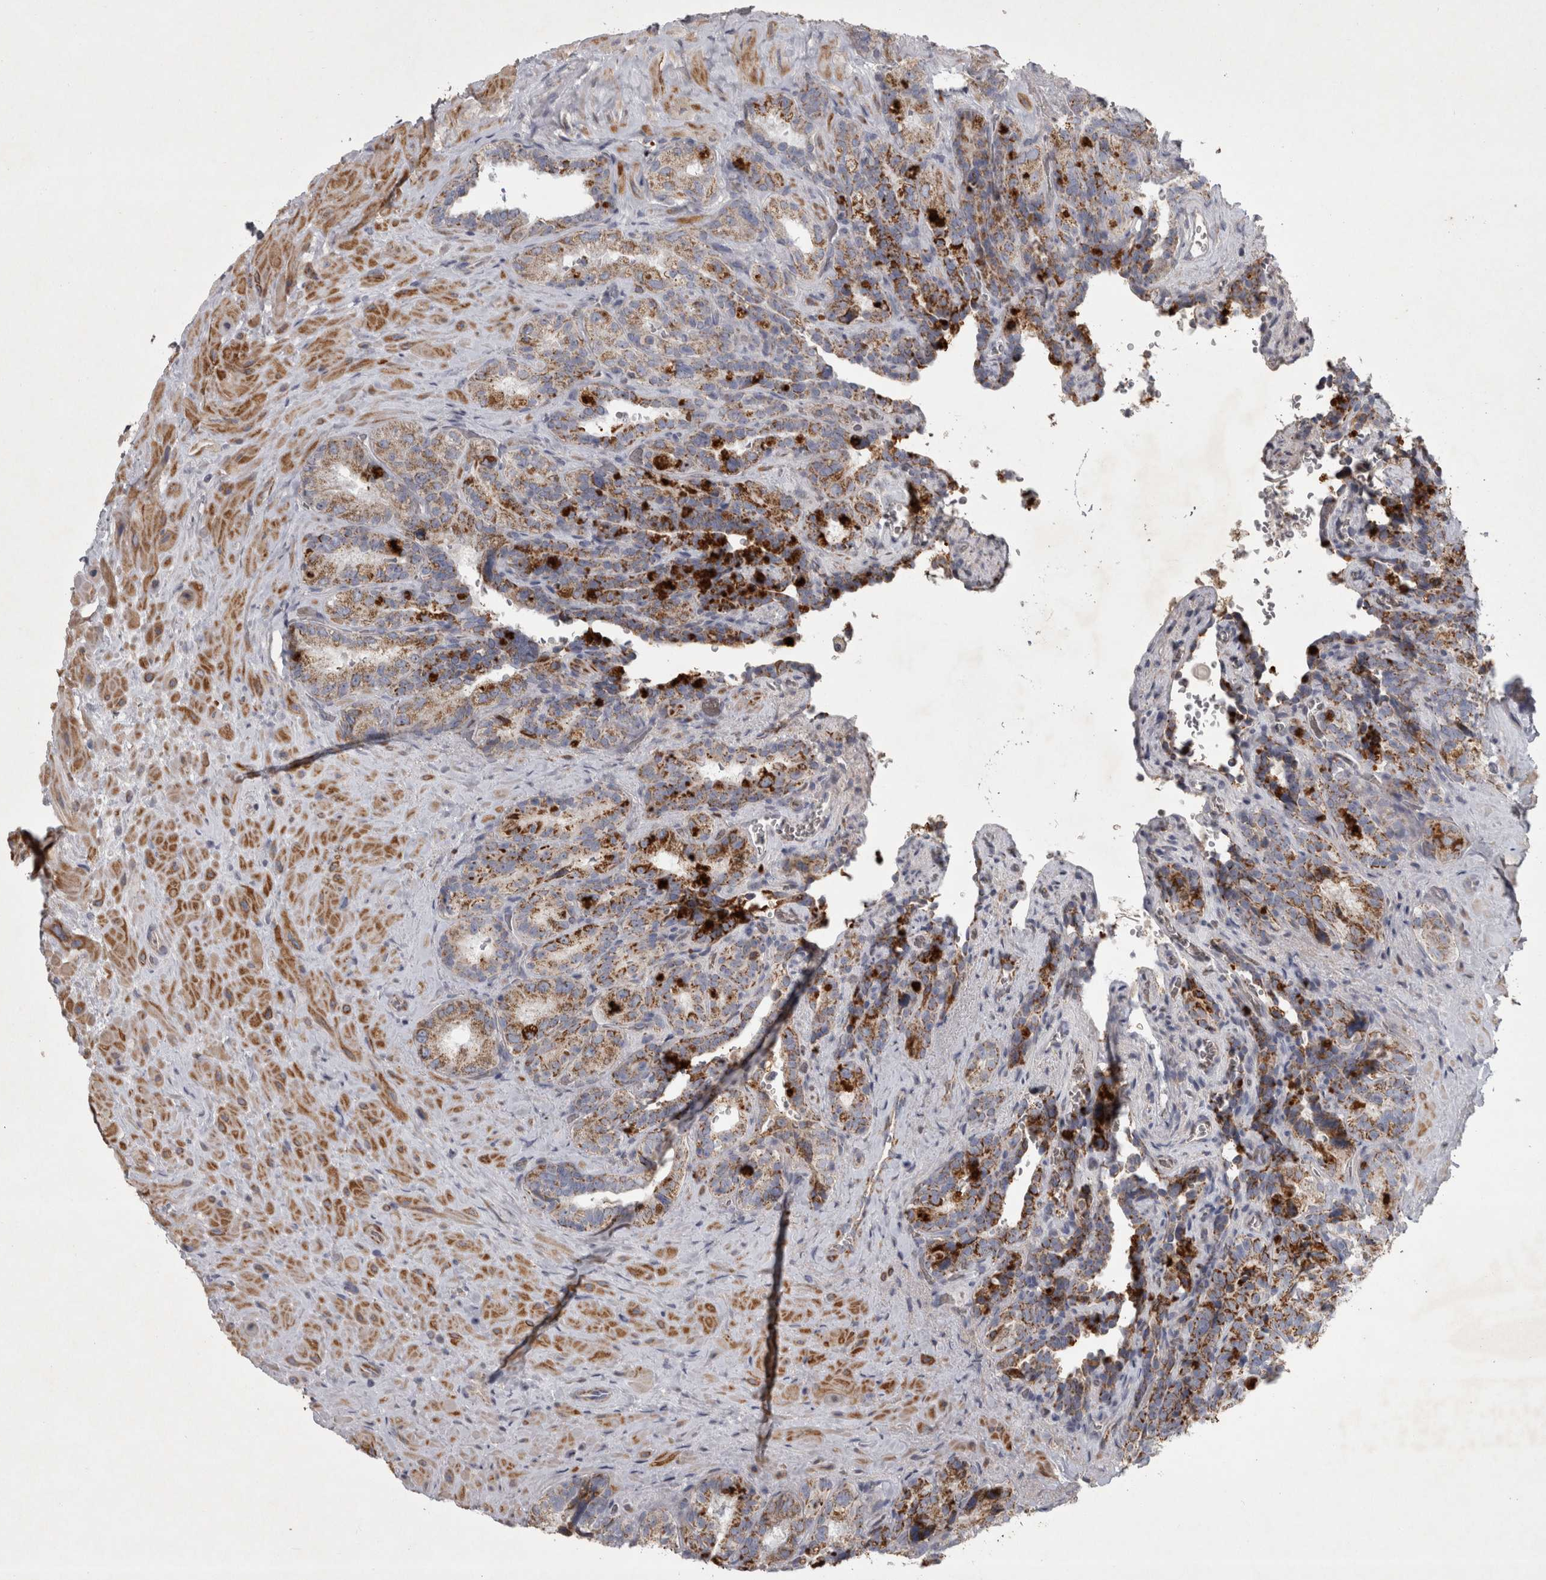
{"staining": {"intensity": "moderate", "quantity": "25%-75%", "location": "cytoplasmic/membranous"}, "tissue": "seminal vesicle", "cell_type": "Glandular cells", "image_type": "normal", "snomed": [{"axis": "morphology", "description": "Normal tissue, NOS"}, {"axis": "topography", "description": "Prostate"}, {"axis": "topography", "description": "Seminal veicle"}], "caption": "Immunohistochemistry (IHC) (DAB) staining of benign human seminal vesicle demonstrates moderate cytoplasmic/membranous protein staining in about 25%-75% of glandular cells.", "gene": "DBT", "patient": {"sex": "male", "age": 67}}